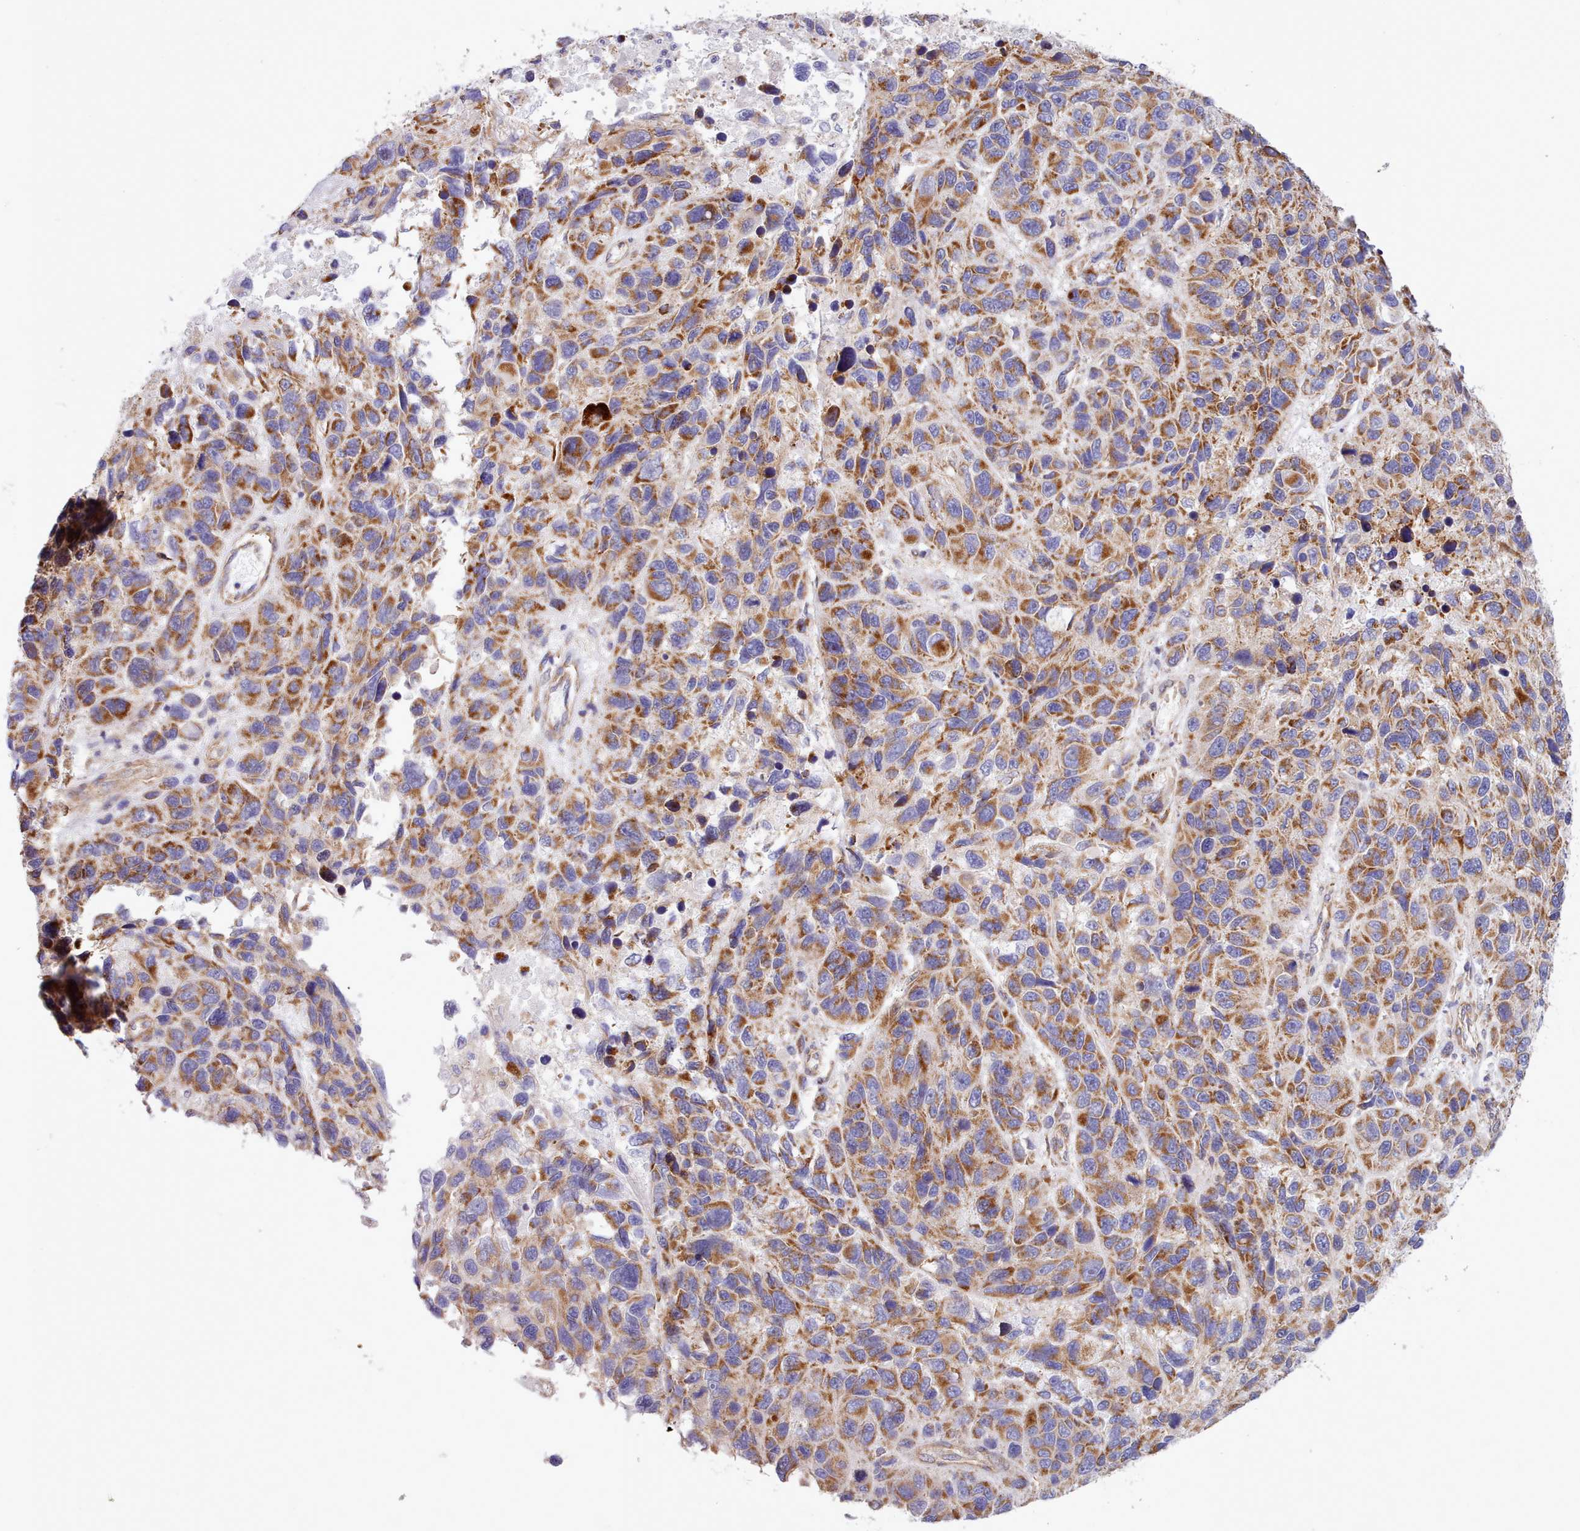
{"staining": {"intensity": "strong", "quantity": ">75%", "location": "cytoplasmic/membranous"}, "tissue": "melanoma", "cell_type": "Tumor cells", "image_type": "cancer", "snomed": [{"axis": "morphology", "description": "Malignant melanoma, NOS"}, {"axis": "topography", "description": "Skin"}], "caption": "Human malignant melanoma stained with a protein marker shows strong staining in tumor cells.", "gene": "MRPL21", "patient": {"sex": "male", "age": 53}}